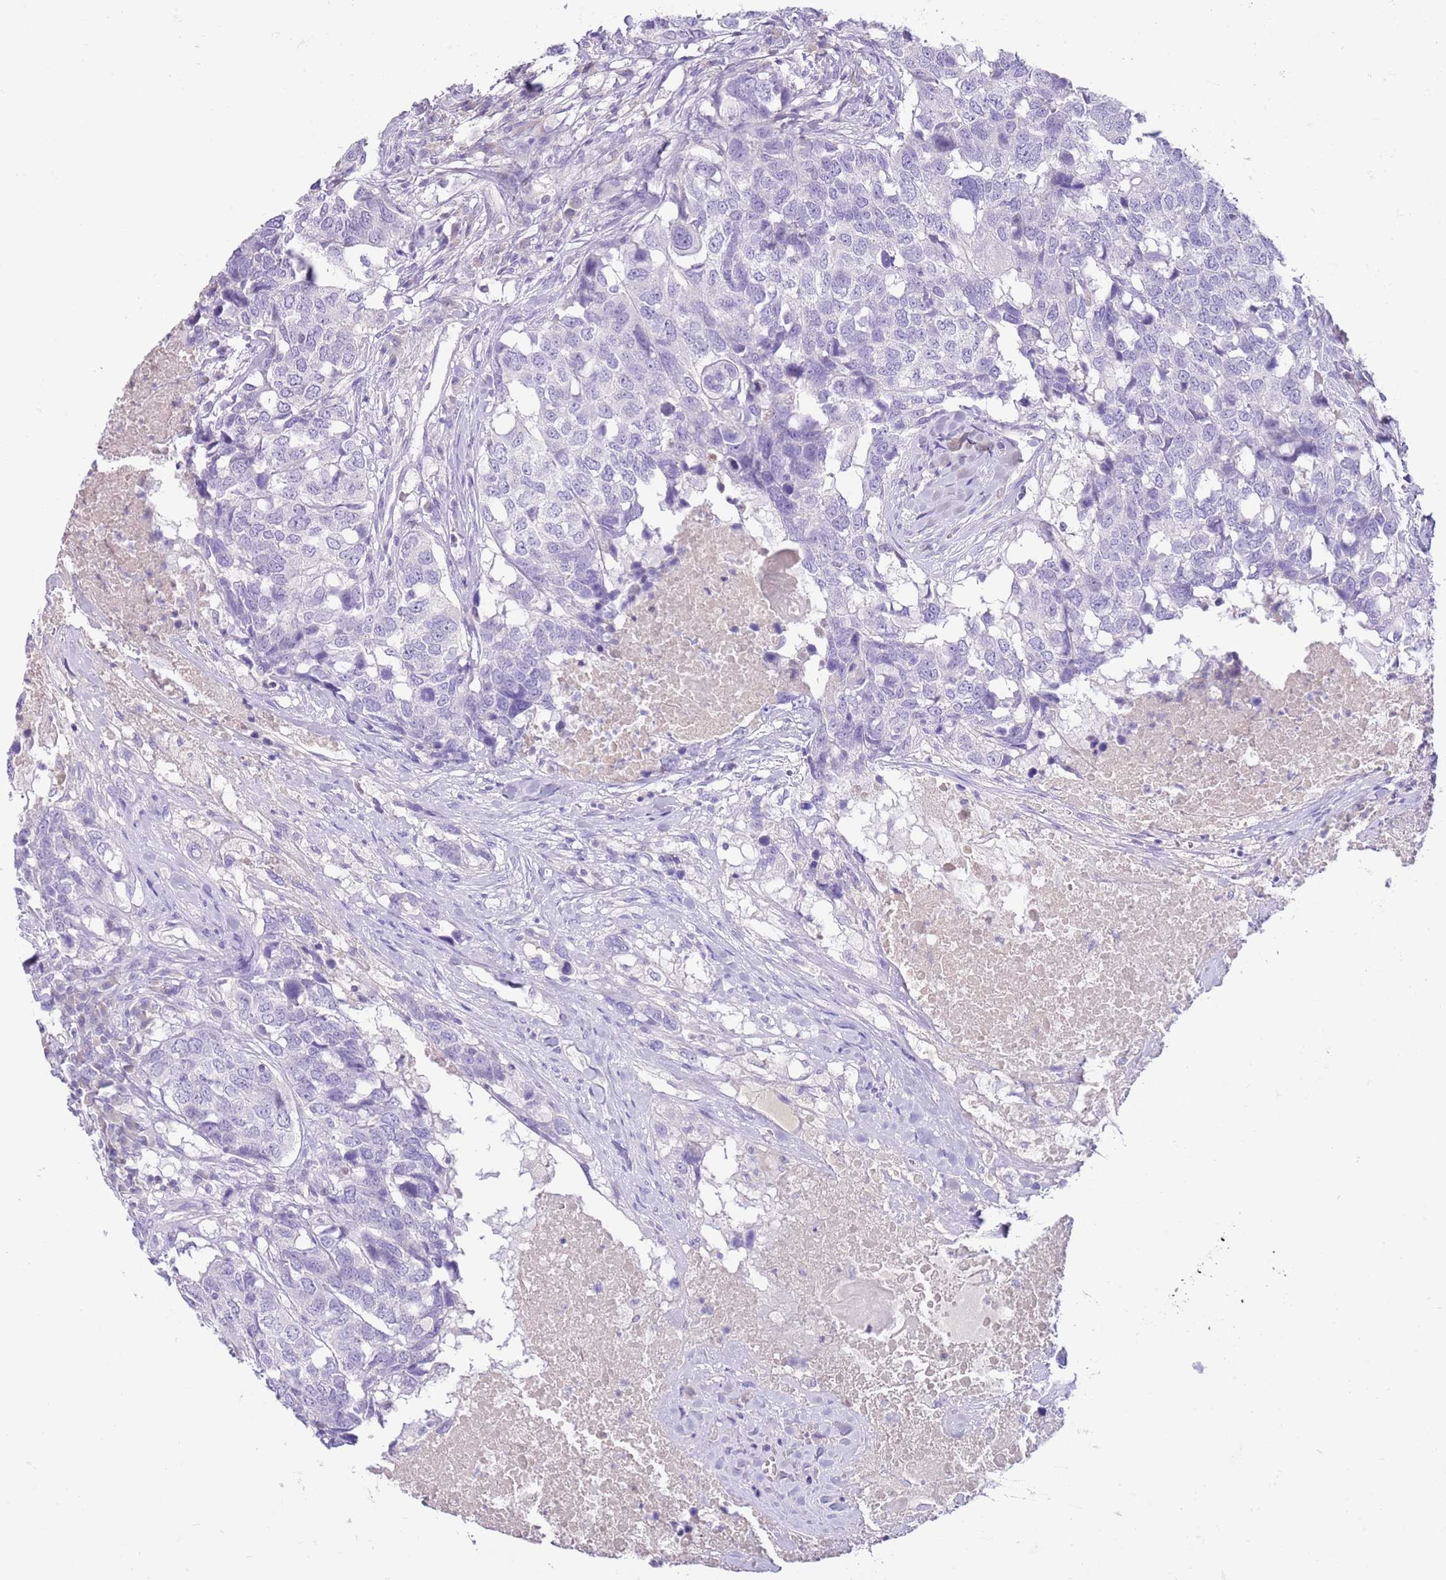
{"staining": {"intensity": "negative", "quantity": "none", "location": "none"}, "tissue": "head and neck cancer", "cell_type": "Tumor cells", "image_type": "cancer", "snomed": [{"axis": "morphology", "description": "Squamous cell carcinoma, NOS"}, {"axis": "topography", "description": "Head-Neck"}], "caption": "DAB immunohistochemical staining of head and neck cancer displays no significant positivity in tumor cells. Nuclei are stained in blue.", "gene": "TOX2", "patient": {"sex": "male", "age": 66}}